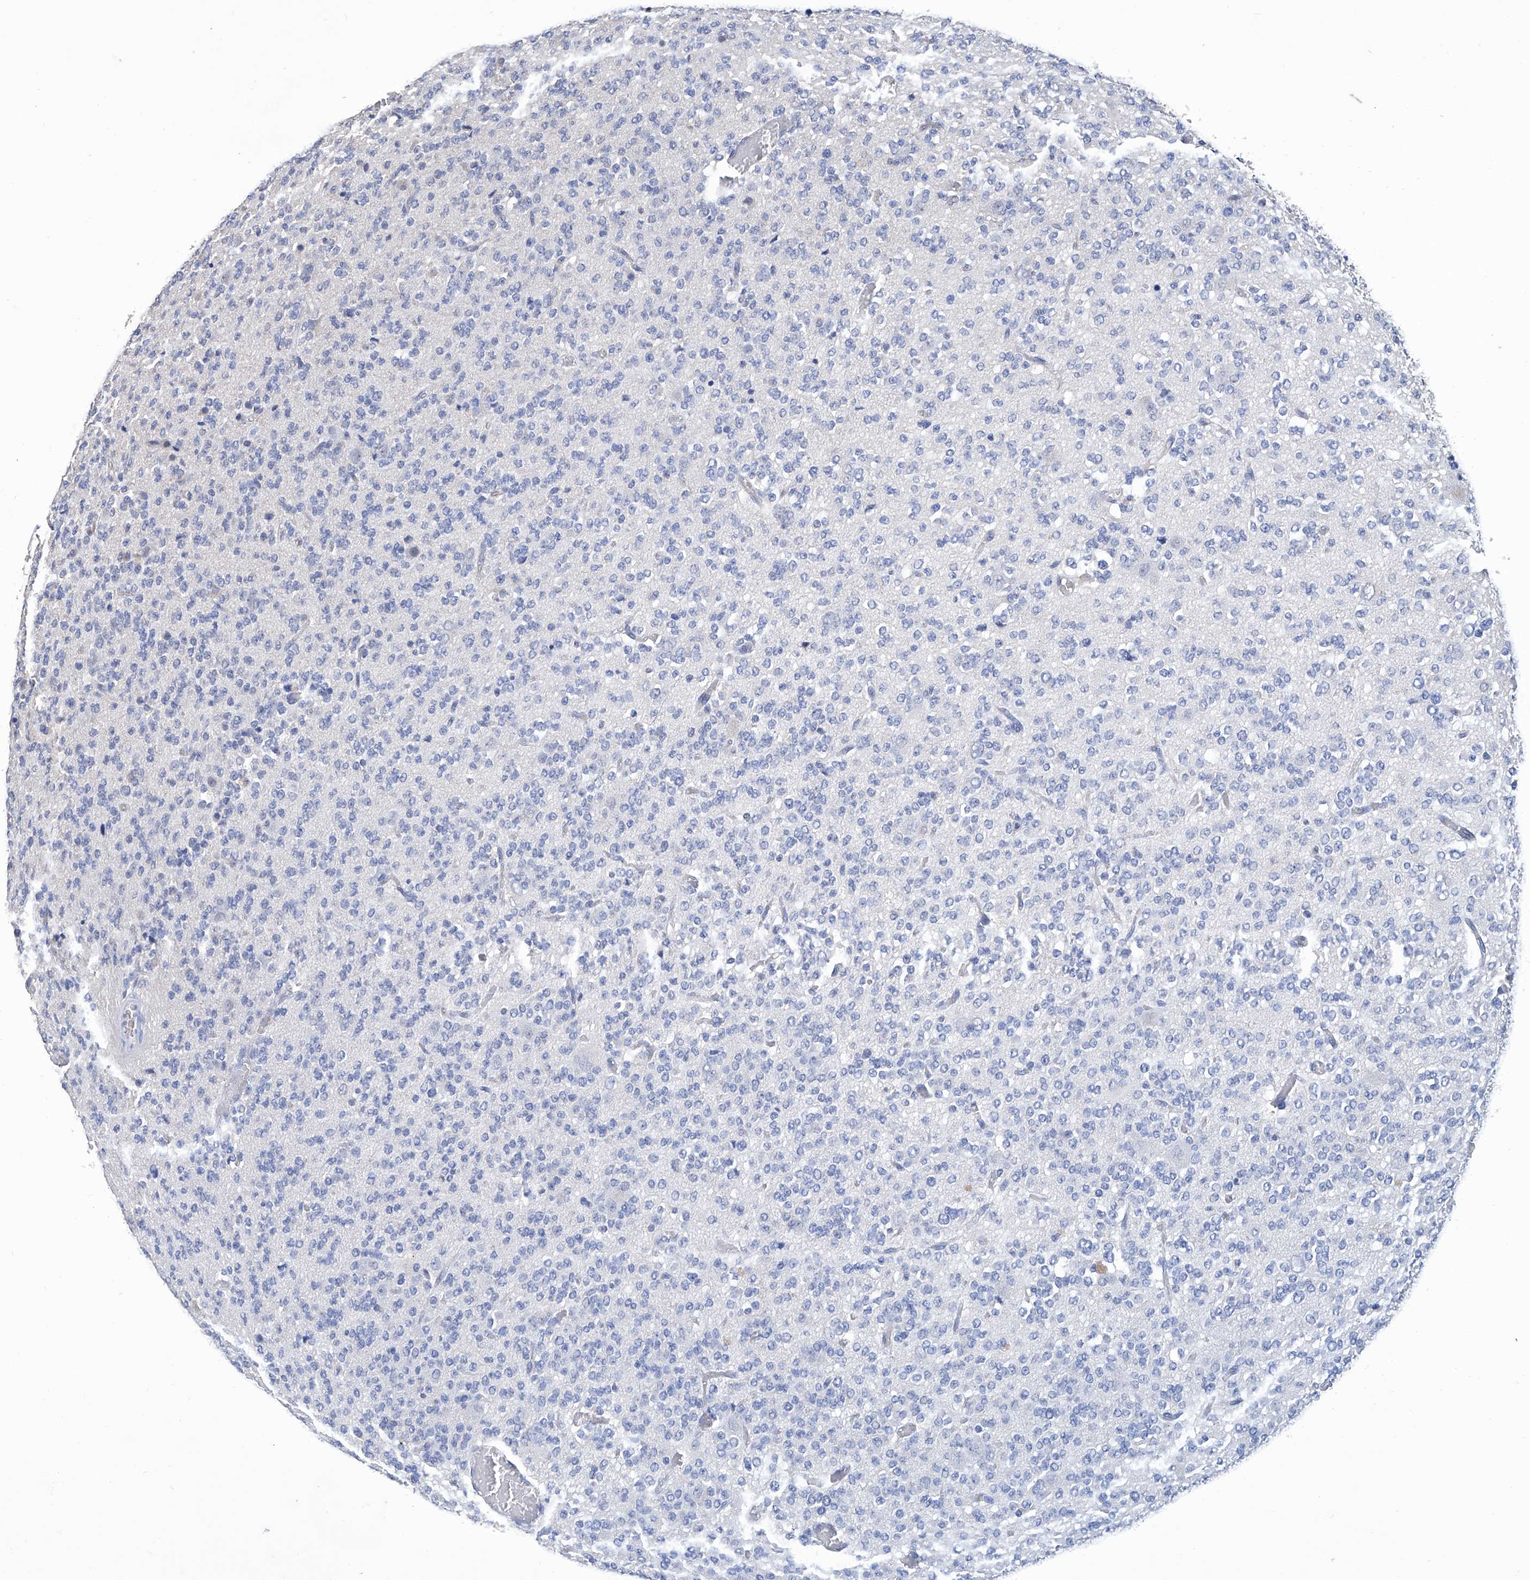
{"staining": {"intensity": "negative", "quantity": "none", "location": "none"}, "tissue": "glioma", "cell_type": "Tumor cells", "image_type": "cancer", "snomed": [{"axis": "morphology", "description": "Glioma, malignant, Low grade"}, {"axis": "topography", "description": "Brain"}], "caption": "Immunohistochemistry (IHC) photomicrograph of neoplastic tissue: human malignant glioma (low-grade) stained with DAB (3,3'-diaminobenzidine) reveals no significant protein expression in tumor cells.", "gene": "GPT", "patient": {"sex": "male", "age": 38}}